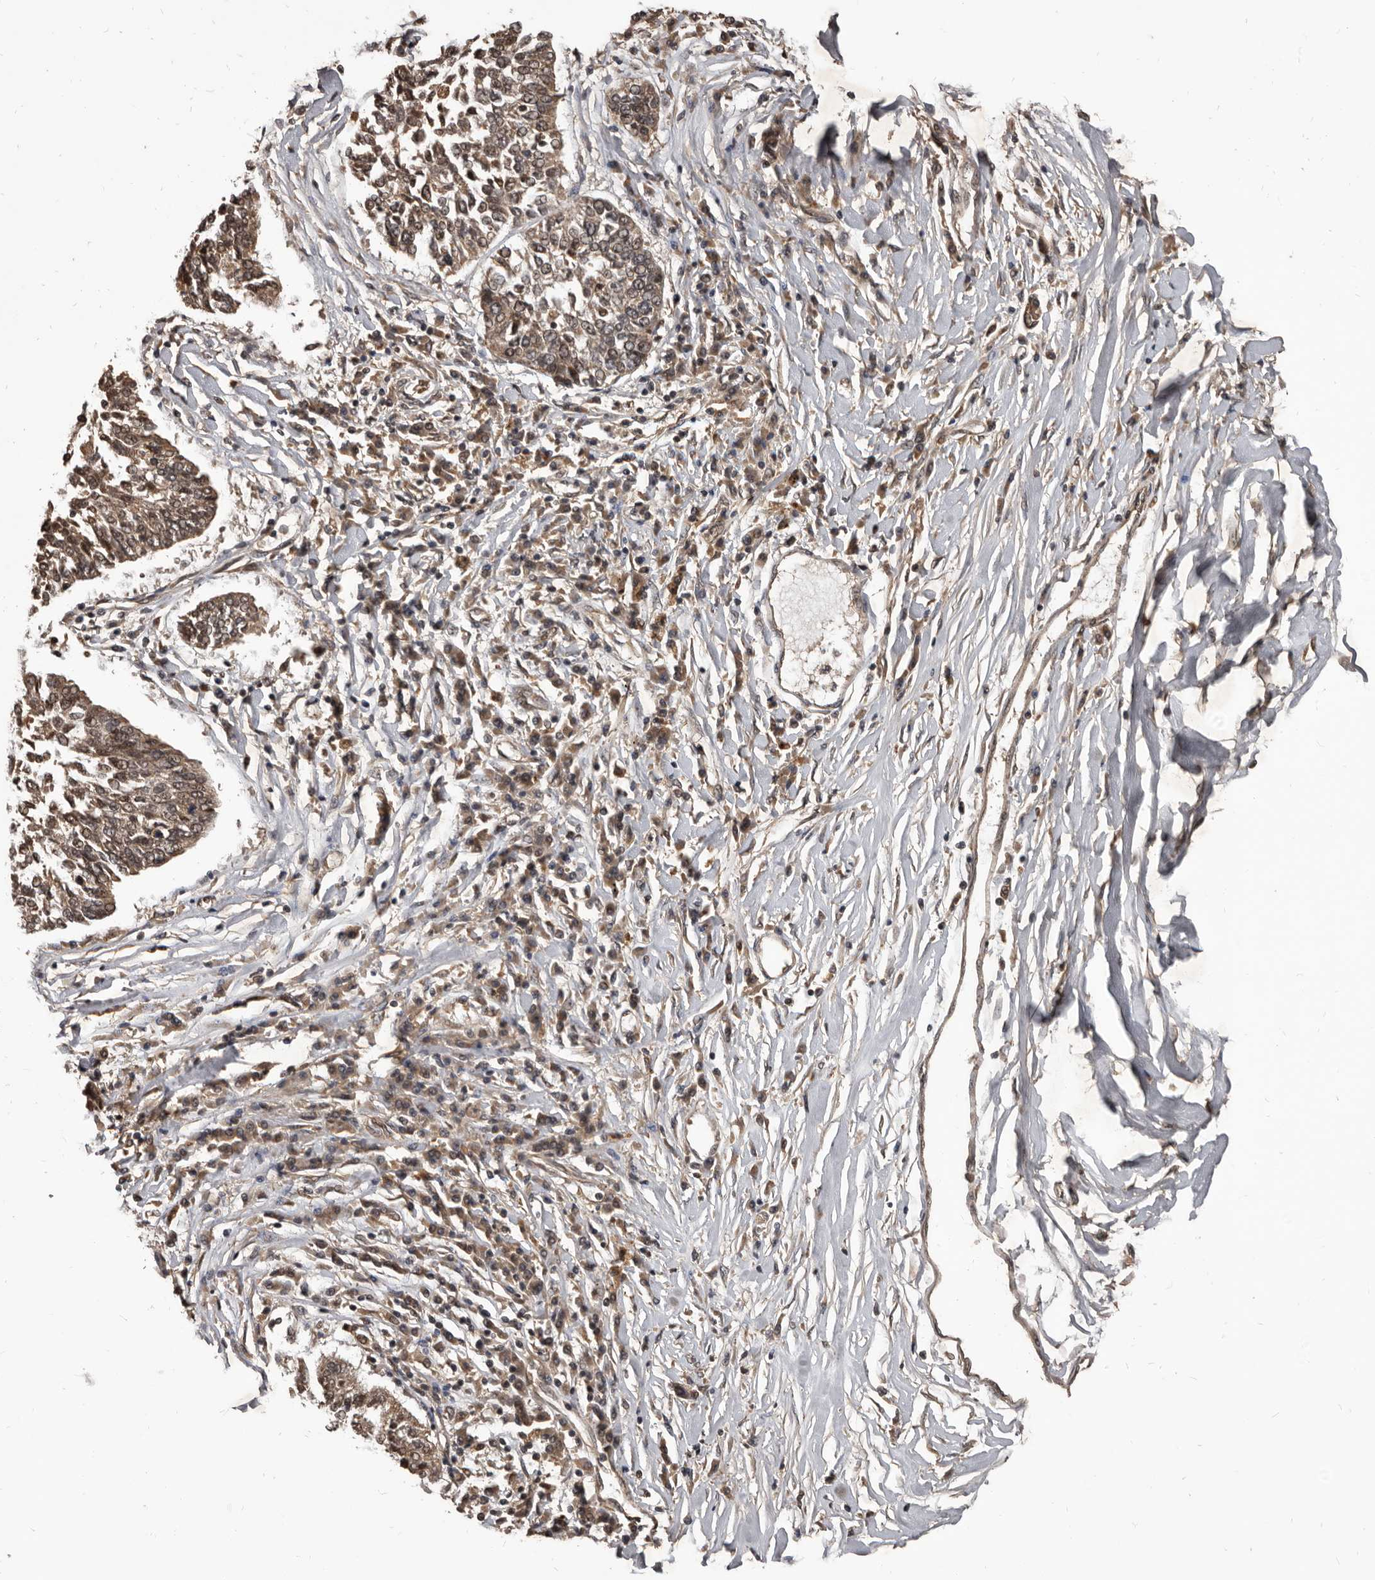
{"staining": {"intensity": "weak", "quantity": ">75%", "location": "nuclear"}, "tissue": "lung cancer", "cell_type": "Tumor cells", "image_type": "cancer", "snomed": [{"axis": "morphology", "description": "Normal tissue, NOS"}, {"axis": "morphology", "description": "Squamous cell carcinoma, NOS"}, {"axis": "topography", "description": "Cartilage tissue"}, {"axis": "topography", "description": "Bronchus"}, {"axis": "topography", "description": "Lung"}, {"axis": "topography", "description": "Peripheral nerve tissue"}], "caption": "Squamous cell carcinoma (lung) stained for a protein (brown) exhibits weak nuclear positive positivity in about >75% of tumor cells.", "gene": "AHR", "patient": {"sex": "female", "age": 49}}